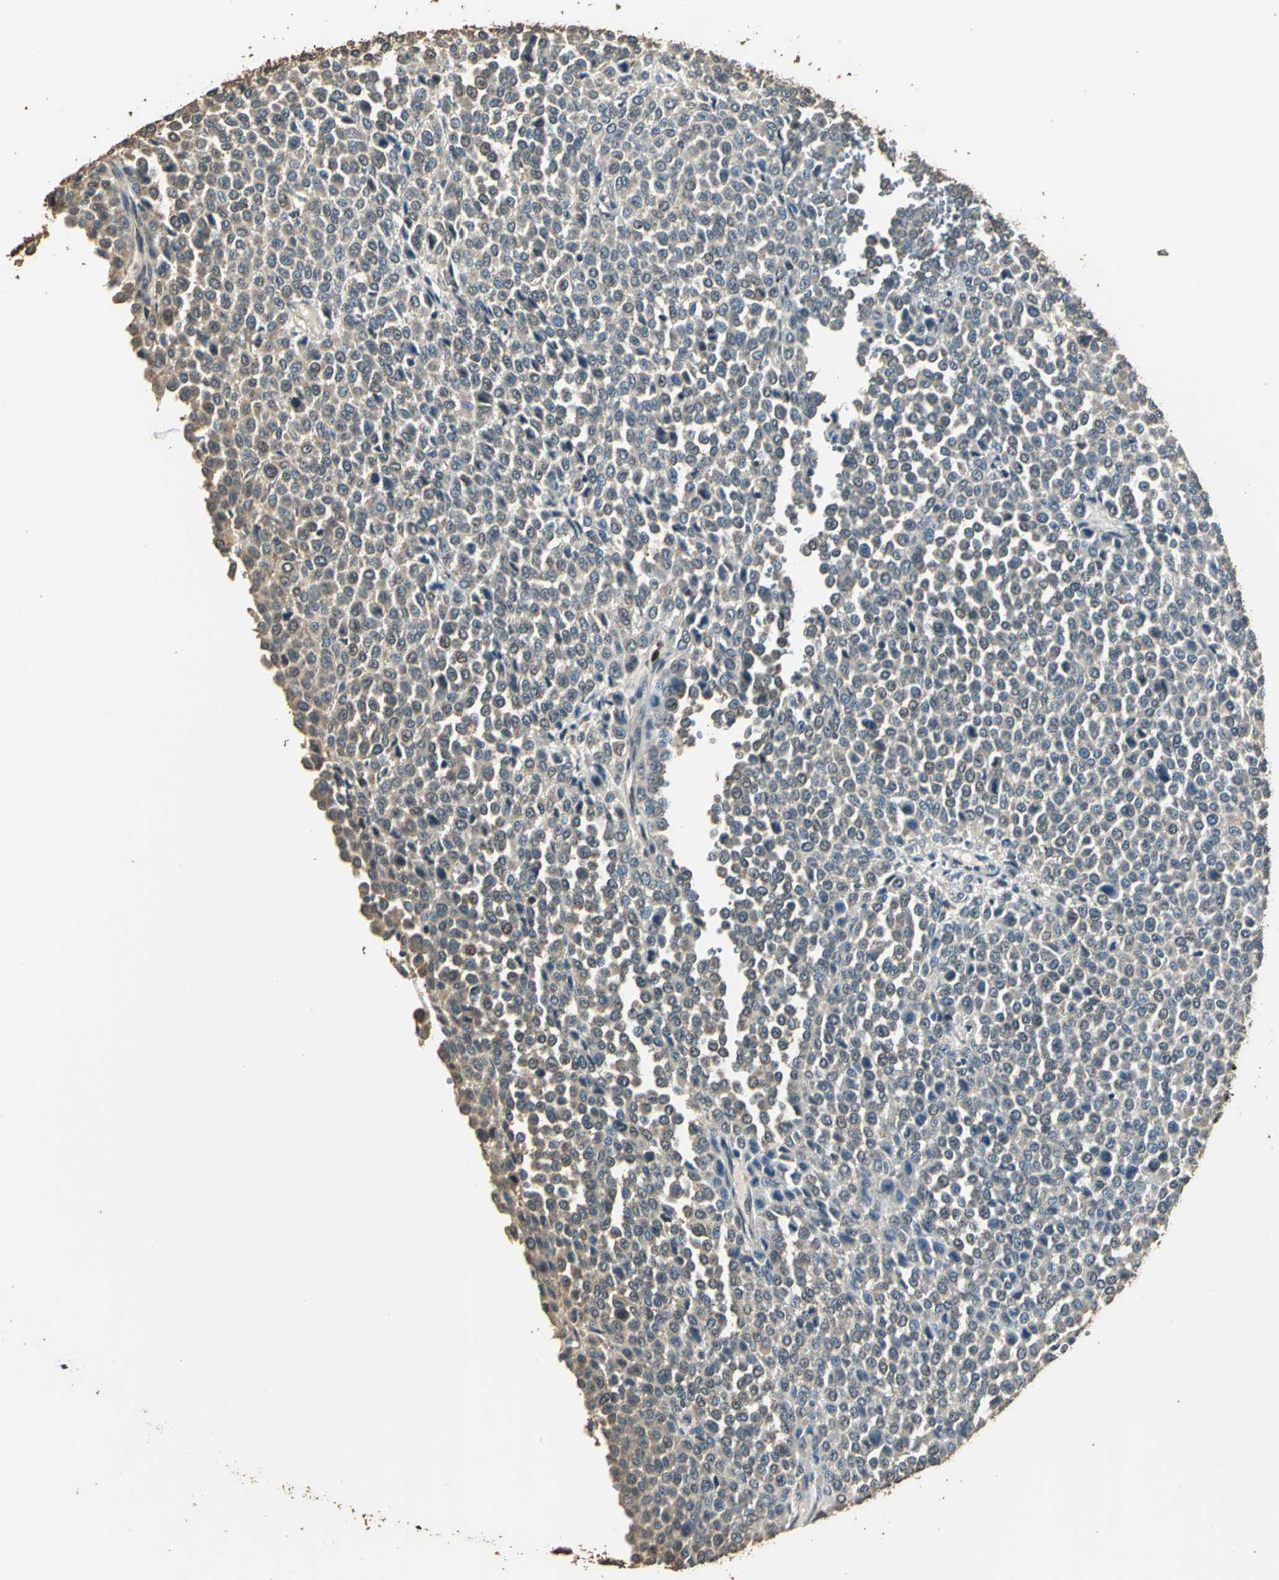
{"staining": {"intensity": "weak", "quantity": ">75%", "location": "cytoplasmic/membranous"}, "tissue": "melanoma", "cell_type": "Tumor cells", "image_type": "cancer", "snomed": [{"axis": "morphology", "description": "Malignant melanoma, Metastatic site"}, {"axis": "topography", "description": "Pancreas"}], "caption": "Tumor cells display low levels of weak cytoplasmic/membranous positivity in approximately >75% of cells in melanoma. (brown staining indicates protein expression, while blue staining denotes nuclei).", "gene": "TMPRSS4", "patient": {"sex": "female", "age": 30}}